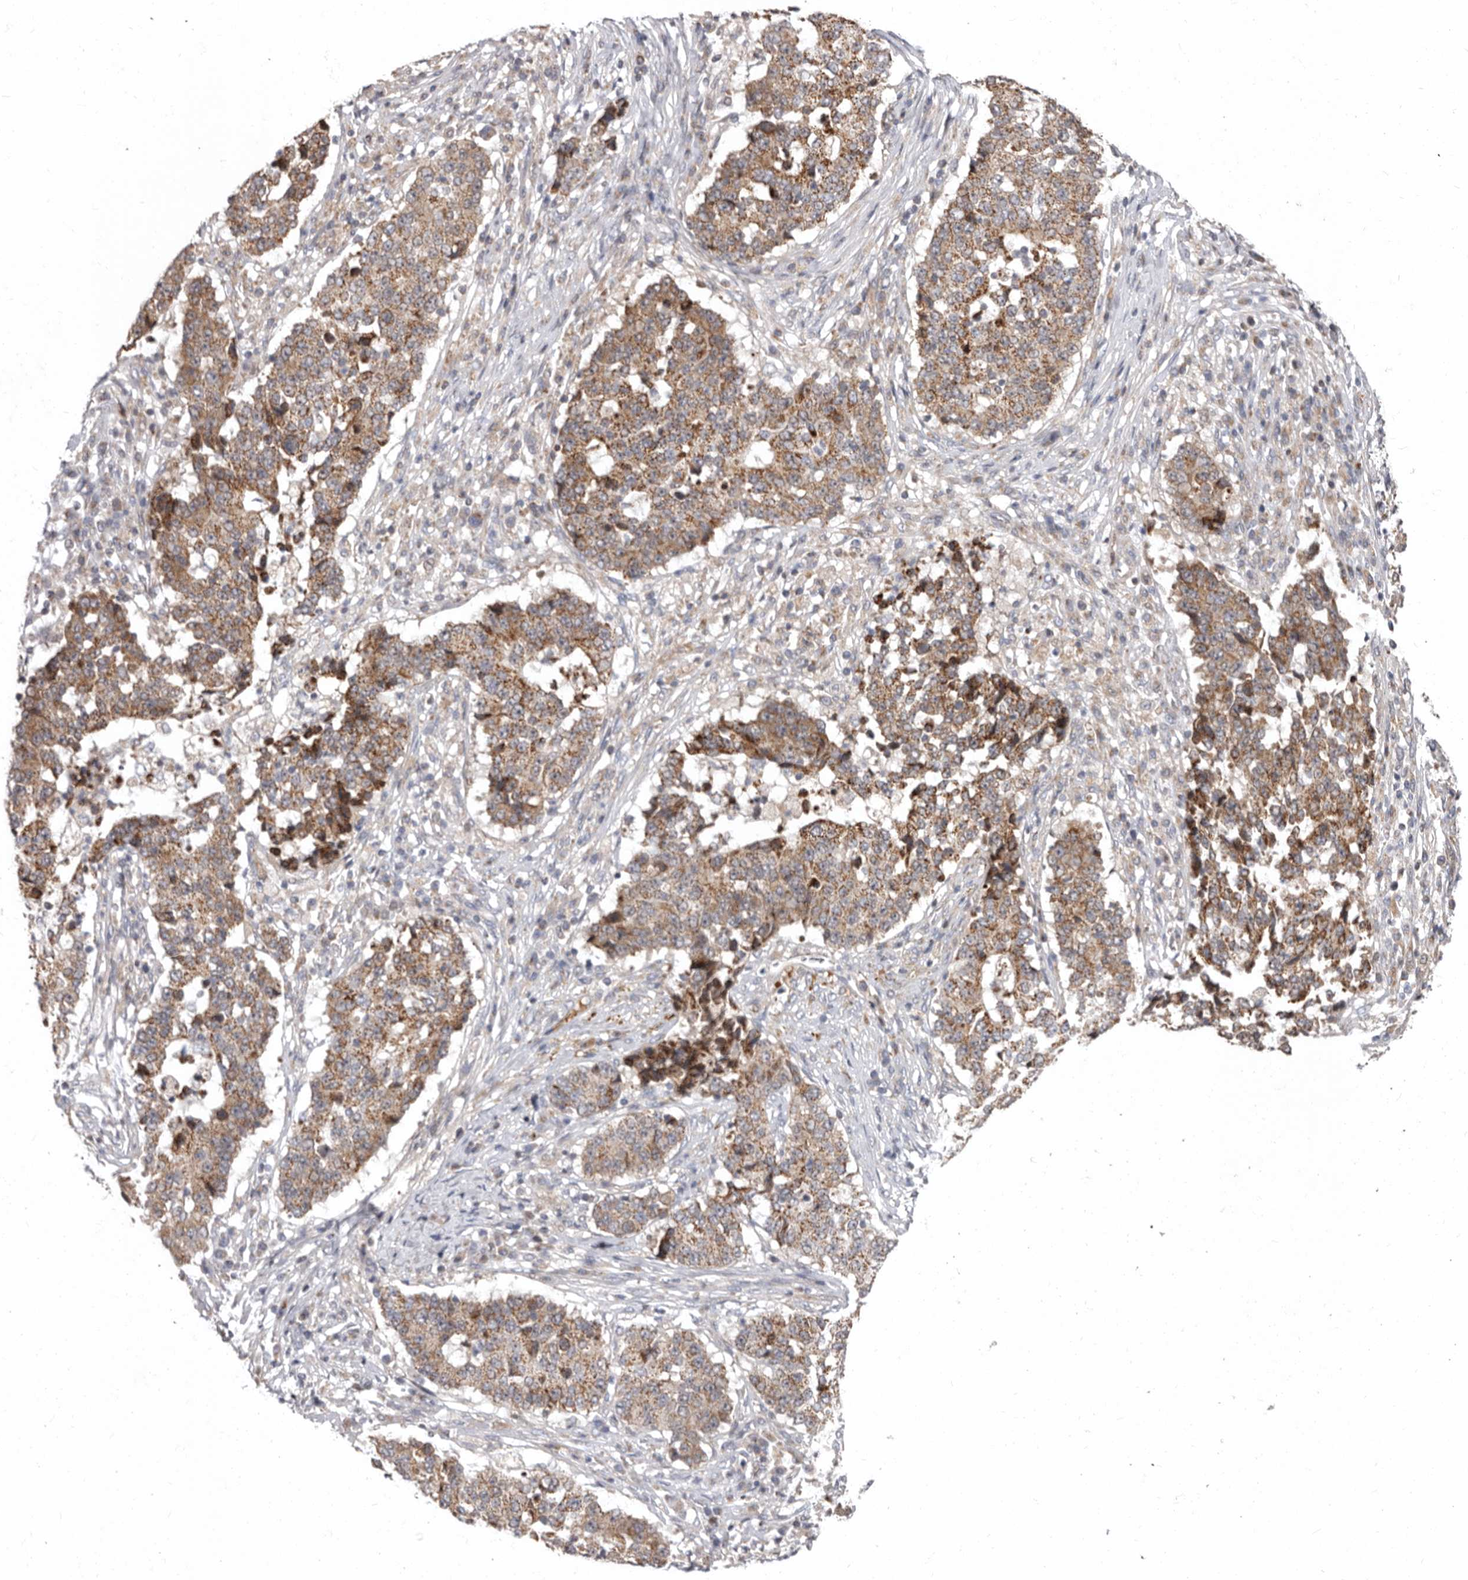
{"staining": {"intensity": "weak", "quantity": ">75%", "location": "cytoplasmic/membranous"}, "tissue": "stomach cancer", "cell_type": "Tumor cells", "image_type": "cancer", "snomed": [{"axis": "morphology", "description": "Adenocarcinoma, NOS"}, {"axis": "topography", "description": "Stomach"}], "caption": "Immunohistochemistry (IHC) image of human adenocarcinoma (stomach) stained for a protein (brown), which displays low levels of weak cytoplasmic/membranous expression in about >75% of tumor cells.", "gene": "SMC4", "patient": {"sex": "male", "age": 59}}